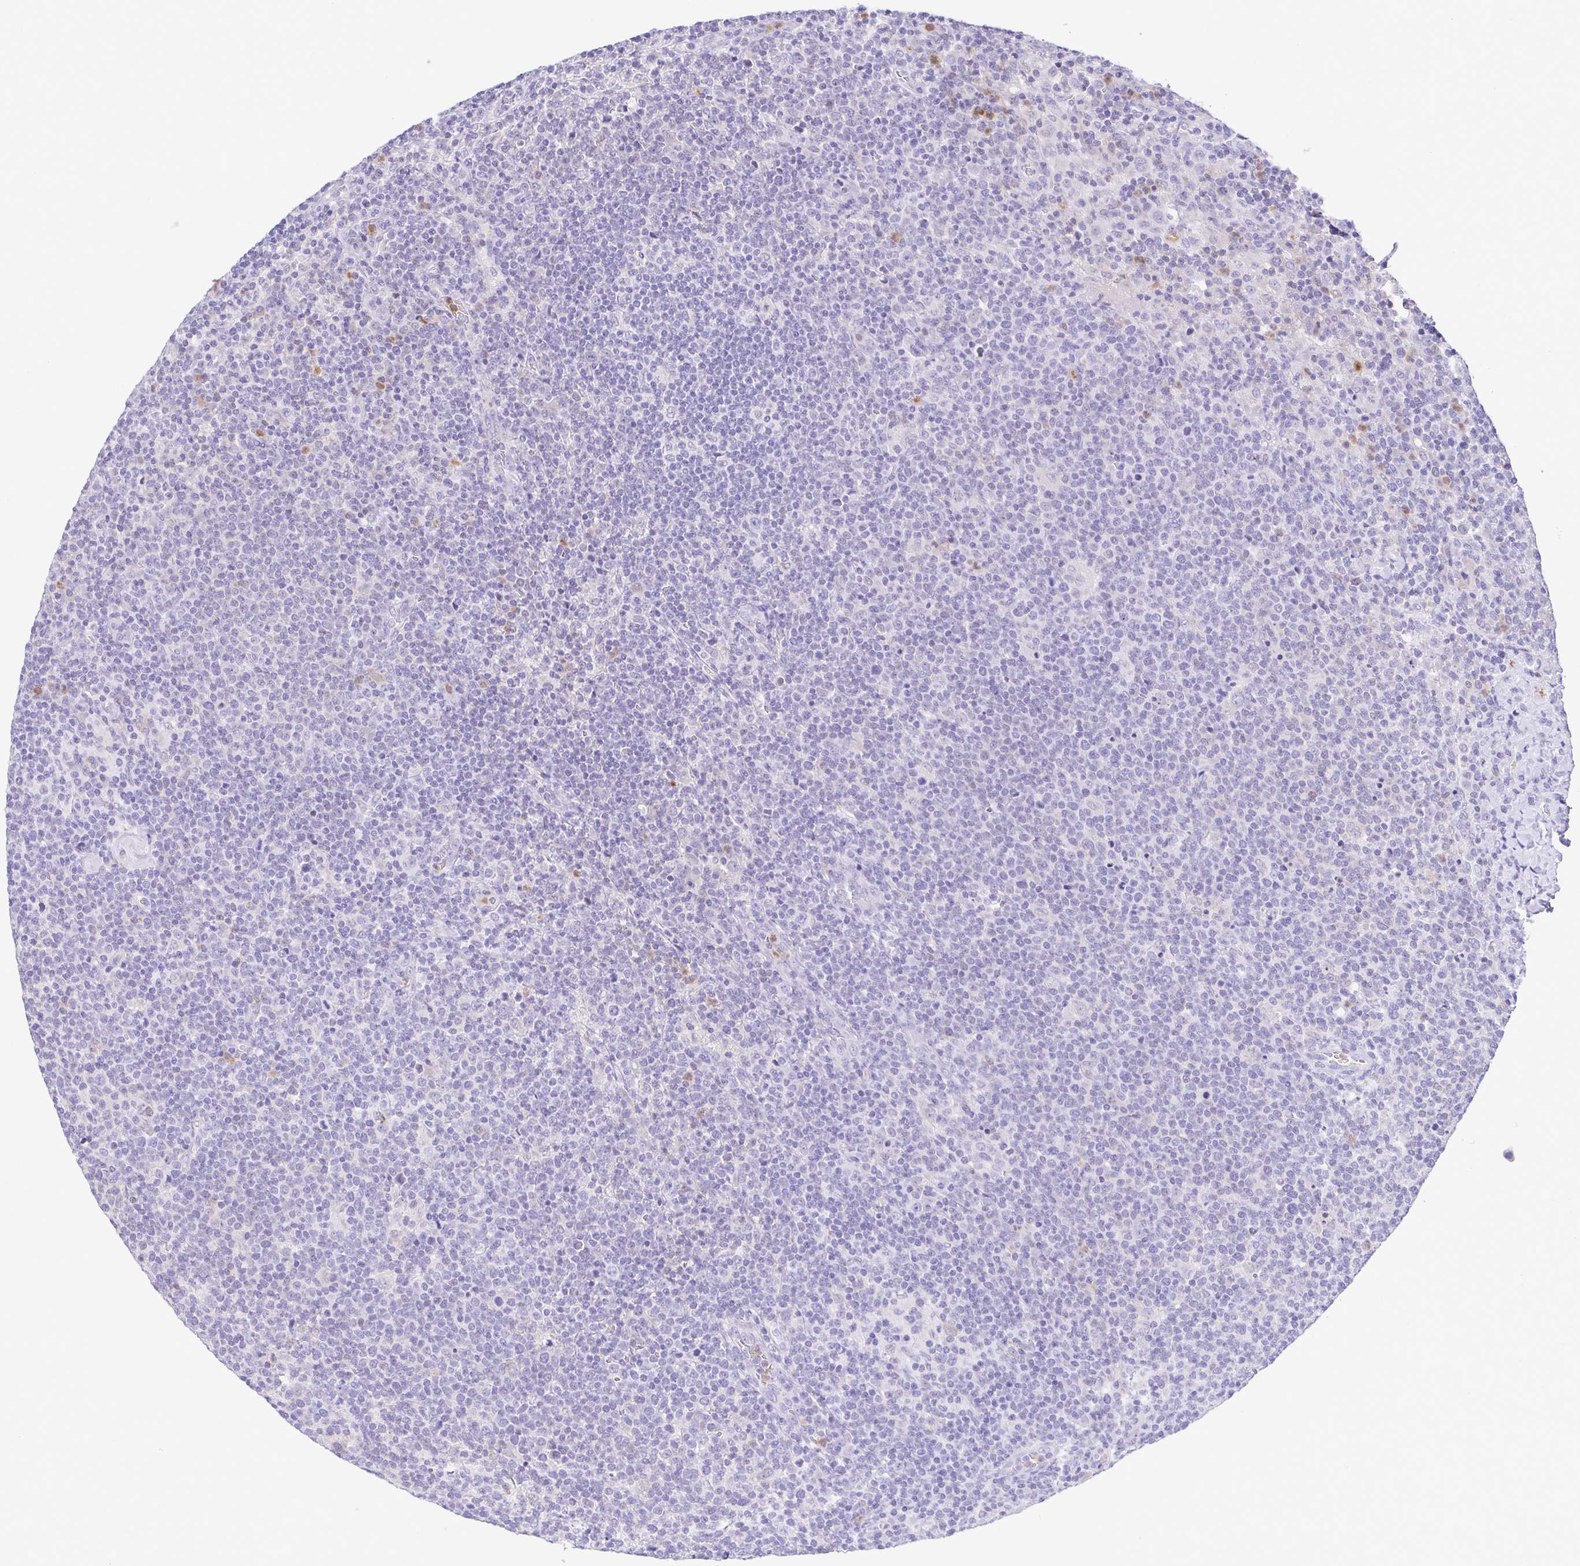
{"staining": {"intensity": "negative", "quantity": "none", "location": "none"}, "tissue": "lymphoma", "cell_type": "Tumor cells", "image_type": "cancer", "snomed": [{"axis": "morphology", "description": "Malignant lymphoma, non-Hodgkin's type, High grade"}, {"axis": "topography", "description": "Lymph node"}], "caption": "Protein analysis of malignant lymphoma, non-Hodgkin's type (high-grade) displays no significant expression in tumor cells. The staining is performed using DAB (3,3'-diaminobenzidine) brown chromogen with nuclei counter-stained in using hematoxylin.", "gene": "PGLYRP1", "patient": {"sex": "male", "age": 61}}